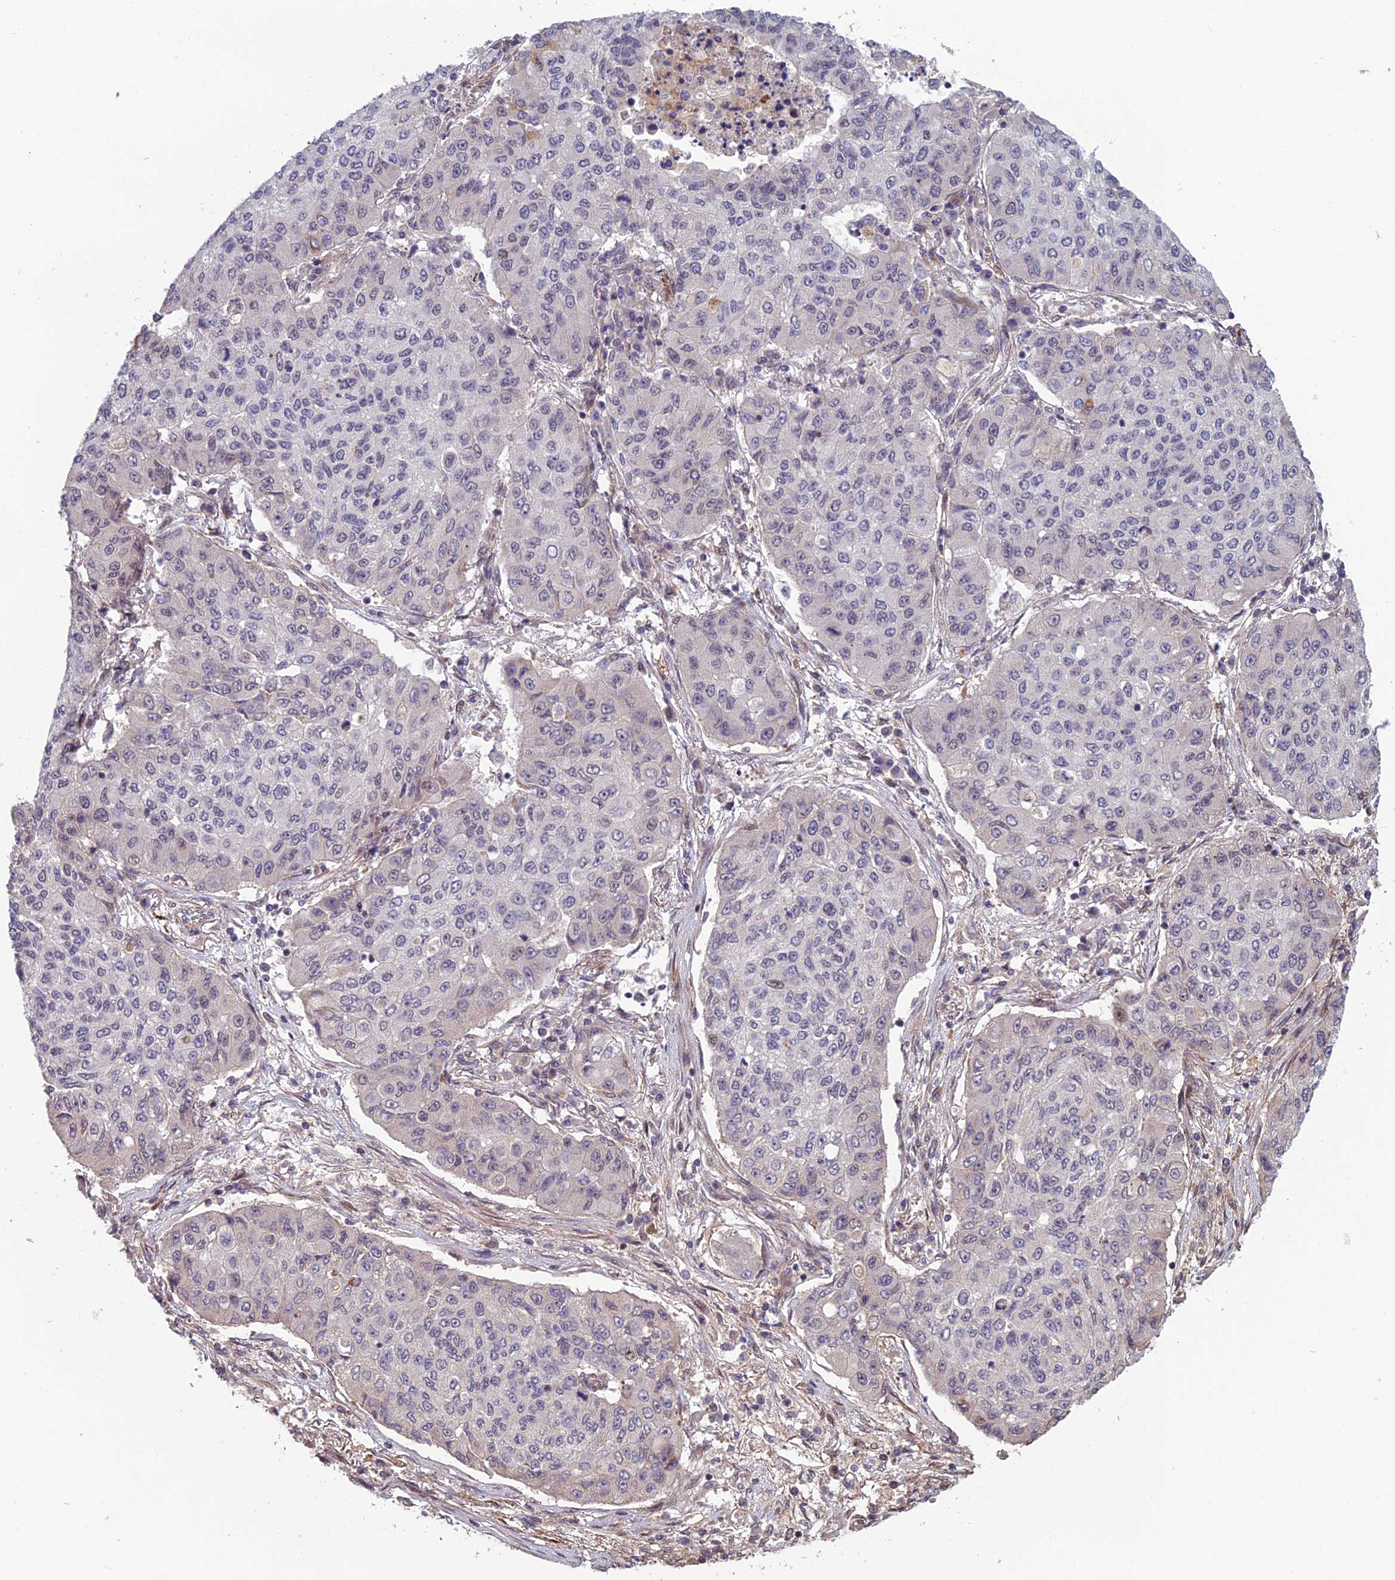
{"staining": {"intensity": "negative", "quantity": "none", "location": "none"}, "tissue": "lung cancer", "cell_type": "Tumor cells", "image_type": "cancer", "snomed": [{"axis": "morphology", "description": "Squamous cell carcinoma, NOS"}, {"axis": "topography", "description": "Lung"}], "caption": "Immunohistochemistry micrograph of lung squamous cell carcinoma stained for a protein (brown), which displays no positivity in tumor cells. Nuclei are stained in blue.", "gene": "CCDC183", "patient": {"sex": "male", "age": 74}}